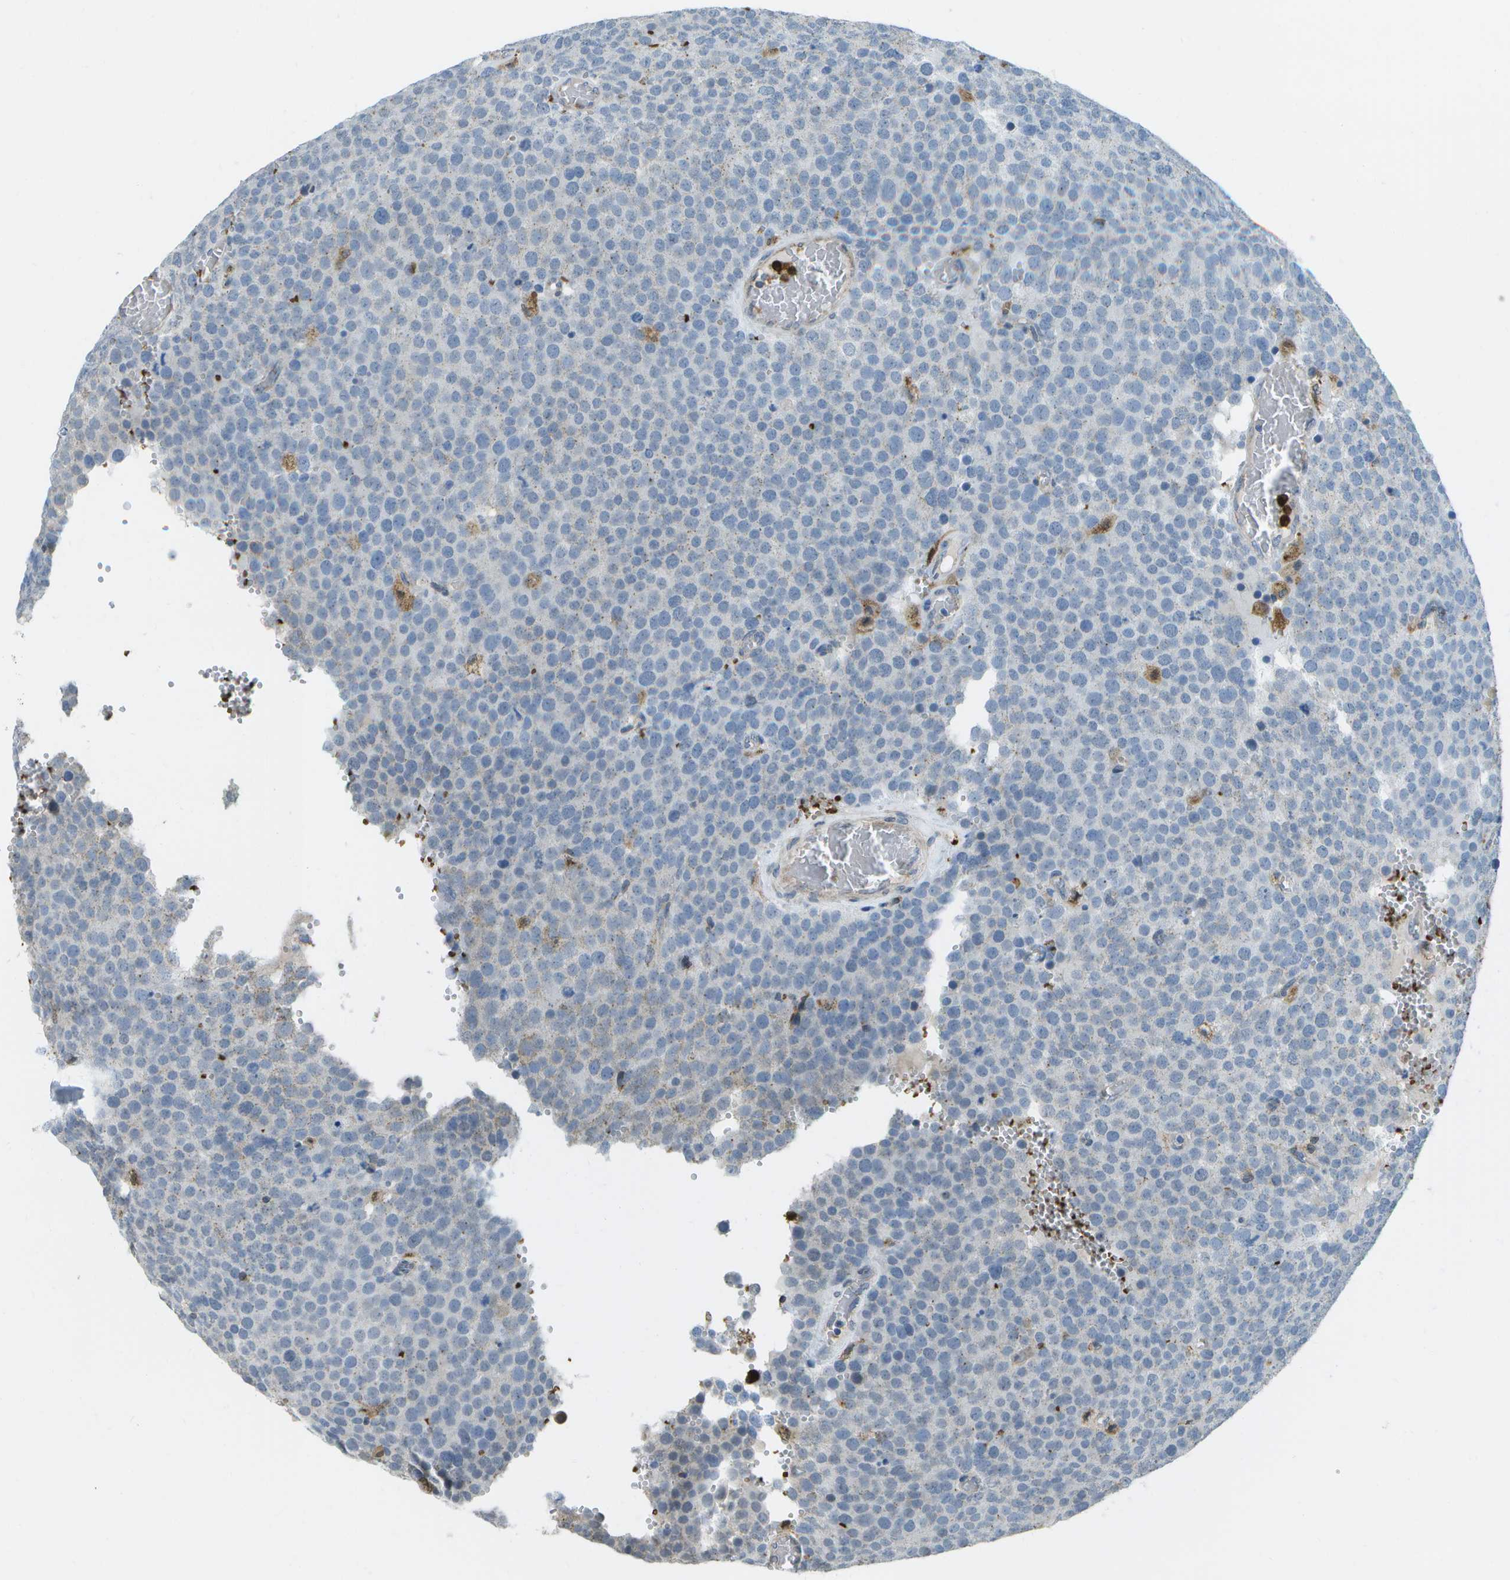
{"staining": {"intensity": "negative", "quantity": "none", "location": "none"}, "tissue": "testis cancer", "cell_type": "Tumor cells", "image_type": "cancer", "snomed": [{"axis": "morphology", "description": "Normal tissue, NOS"}, {"axis": "morphology", "description": "Seminoma, NOS"}, {"axis": "topography", "description": "Testis"}], "caption": "A high-resolution photomicrograph shows immunohistochemistry staining of testis seminoma, which reveals no significant expression in tumor cells. Nuclei are stained in blue.", "gene": "CACHD1", "patient": {"sex": "male", "age": 71}}